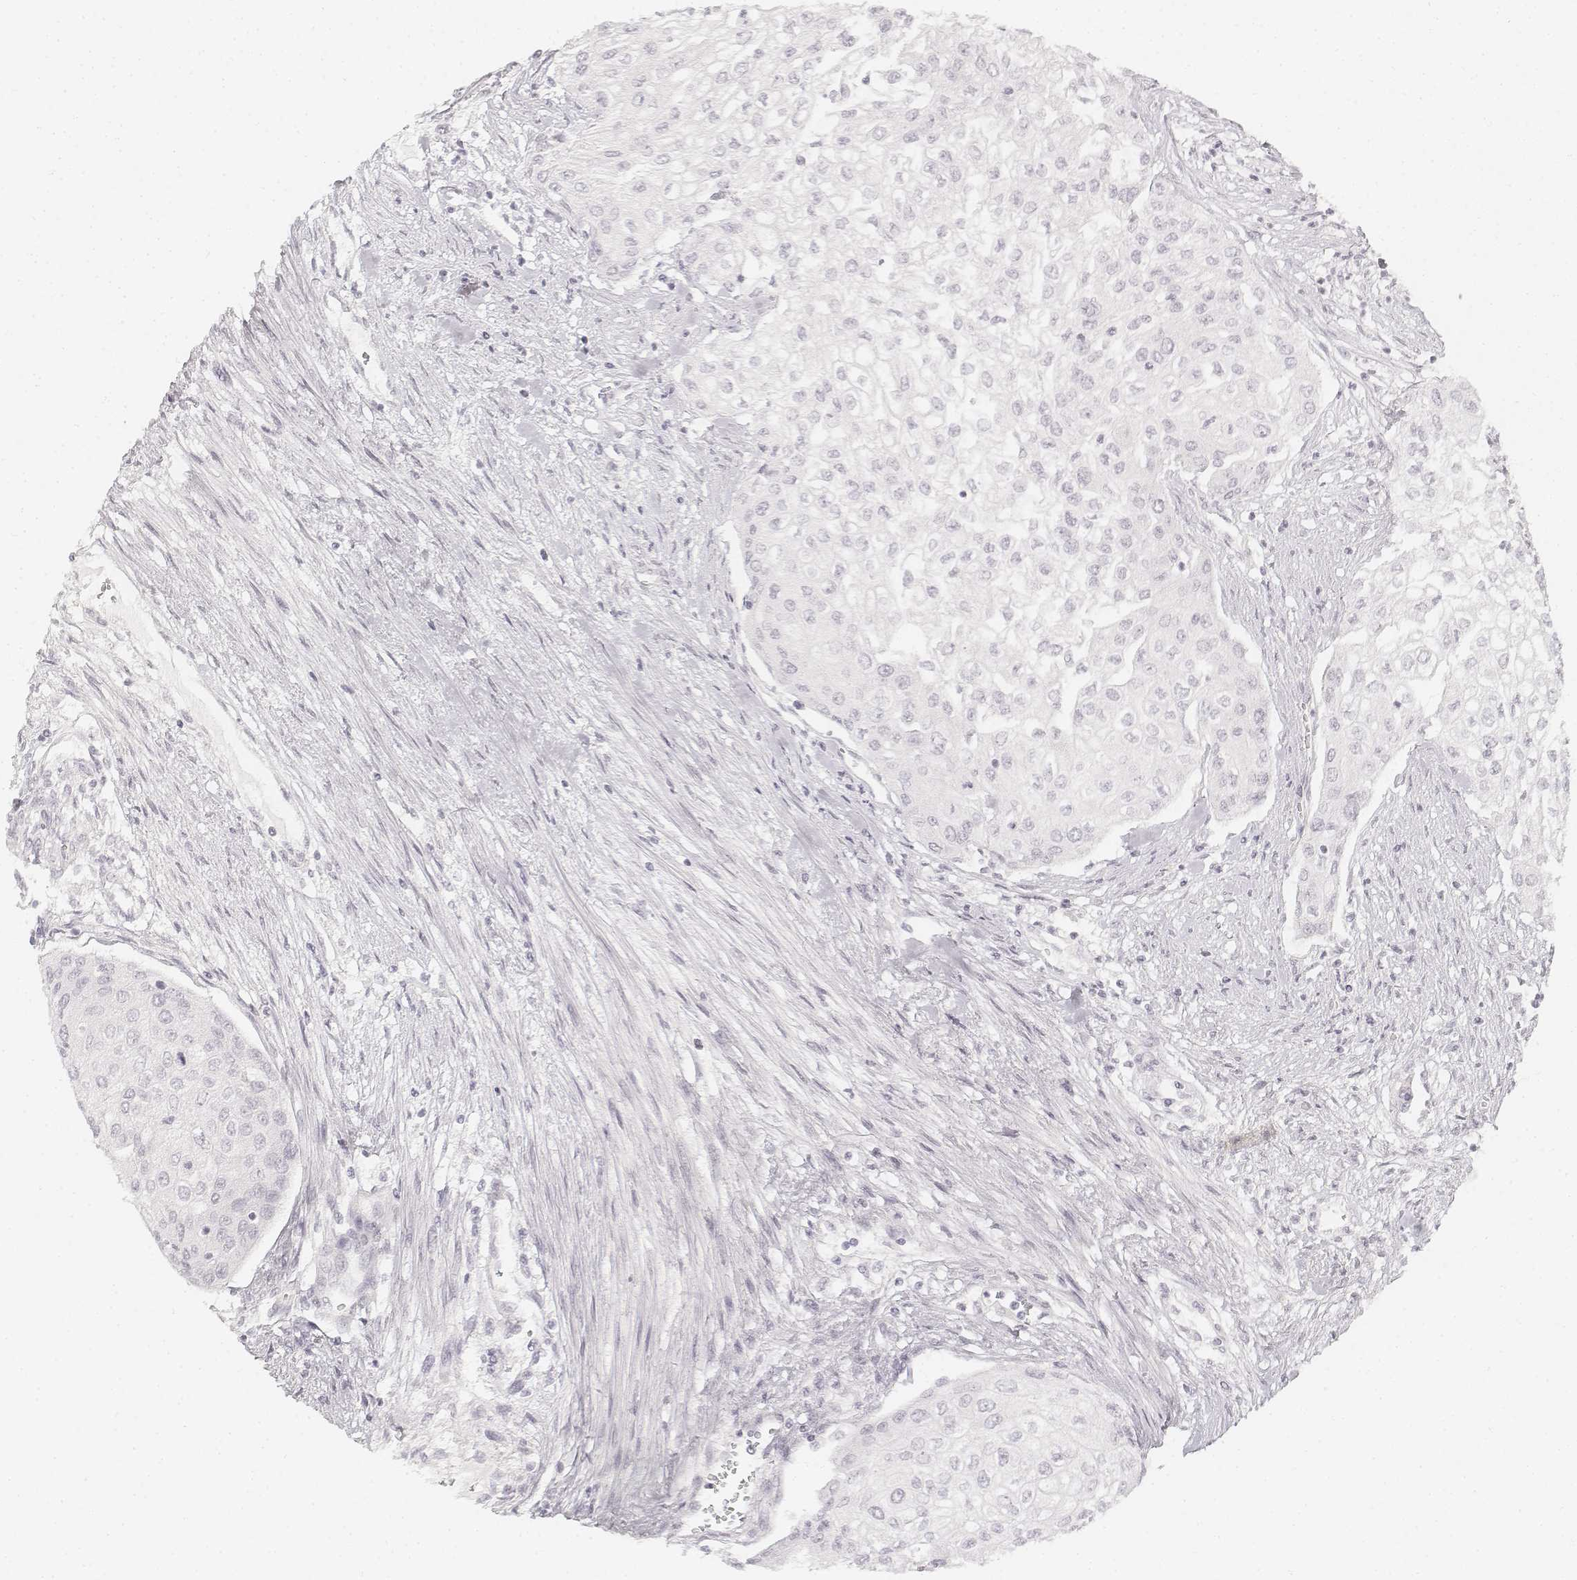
{"staining": {"intensity": "negative", "quantity": "none", "location": "none"}, "tissue": "urothelial cancer", "cell_type": "Tumor cells", "image_type": "cancer", "snomed": [{"axis": "morphology", "description": "Urothelial carcinoma, High grade"}, {"axis": "topography", "description": "Urinary bladder"}], "caption": "Immunohistochemistry of high-grade urothelial carcinoma shows no expression in tumor cells.", "gene": "KRT25", "patient": {"sex": "male", "age": 62}}